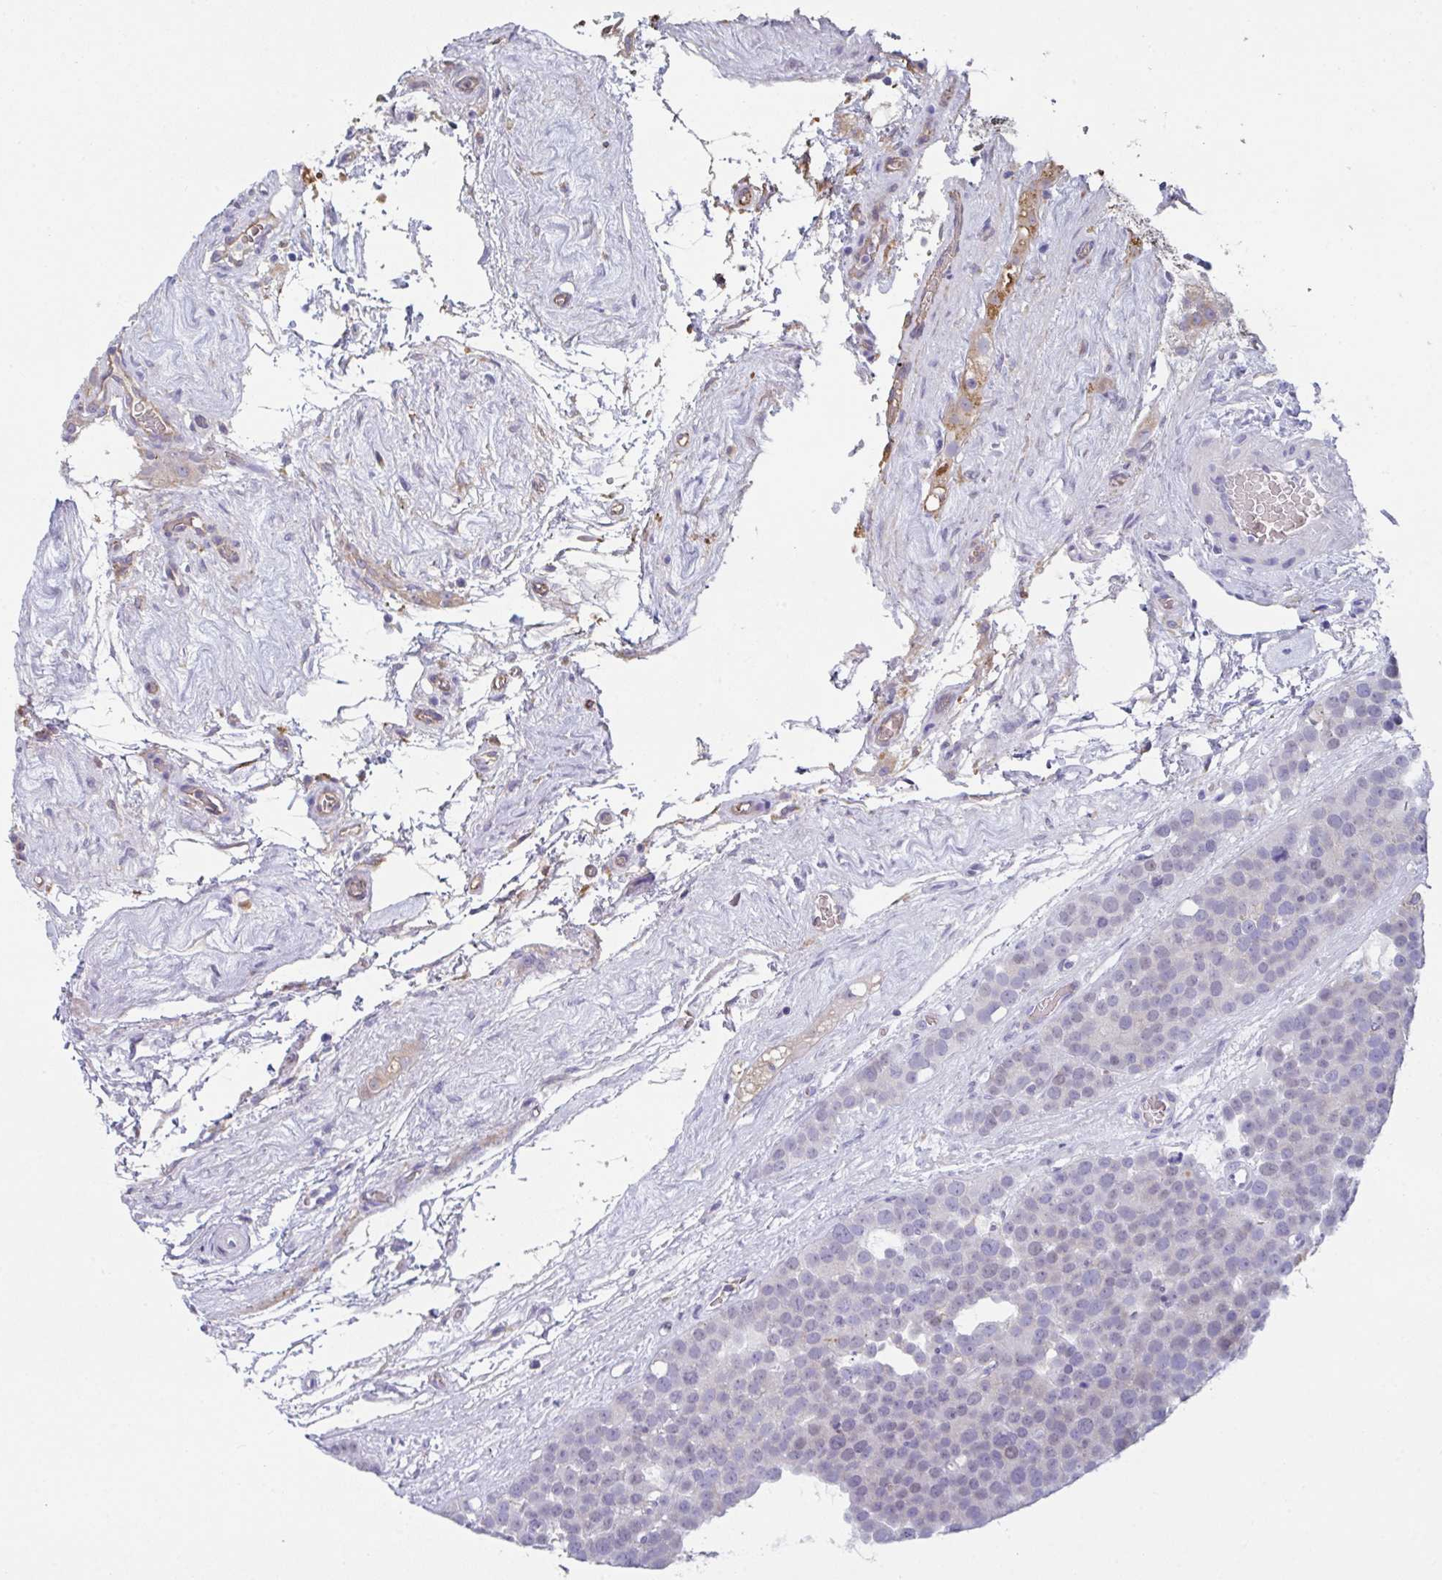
{"staining": {"intensity": "negative", "quantity": "none", "location": "none"}, "tissue": "testis cancer", "cell_type": "Tumor cells", "image_type": "cancer", "snomed": [{"axis": "morphology", "description": "Seminoma, NOS"}, {"axis": "topography", "description": "Testis"}], "caption": "High magnification brightfield microscopy of testis cancer stained with DAB (3,3'-diaminobenzidine) (brown) and counterstained with hematoxylin (blue): tumor cells show no significant staining. (Stains: DAB immunohistochemistry with hematoxylin counter stain, Microscopy: brightfield microscopy at high magnification).", "gene": "TFAP2C", "patient": {"sex": "male", "age": 71}}